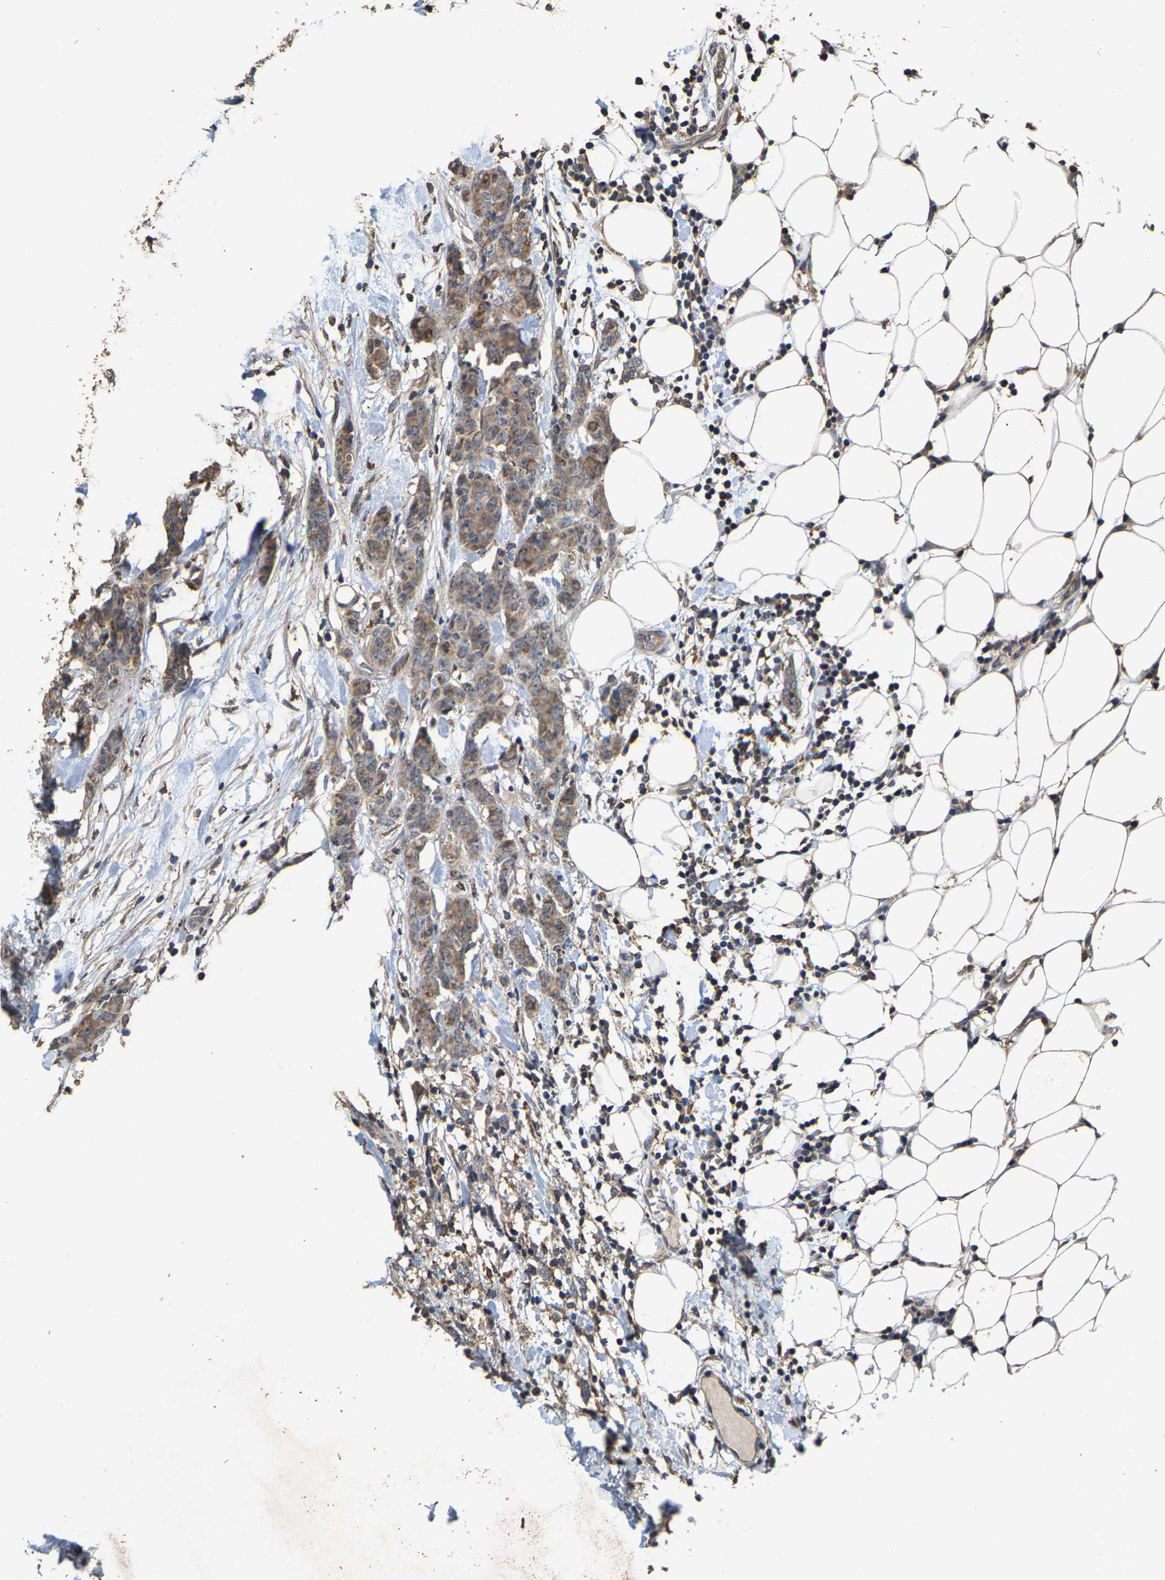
{"staining": {"intensity": "moderate", "quantity": ">75%", "location": "cytoplasmic/membranous"}, "tissue": "breast cancer", "cell_type": "Tumor cells", "image_type": "cancer", "snomed": [{"axis": "morphology", "description": "Normal tissue, NOS"}, {"axis": "morphology", "description": "Duct carcinoma"}, {"axis": "topography", "description": "Breast"}], "caption": "The histopathology image demonstrates immunohistochemical staining of breast cancer (intraductal carcinoma). There is moderate cytoplasmic/membranous positivity is seen in about >75% of tumor cells. (IHC, brightfield microscopy, high magnification).", "gene": "TDRKH", "patient": {"sex": "female", "age": 40}}